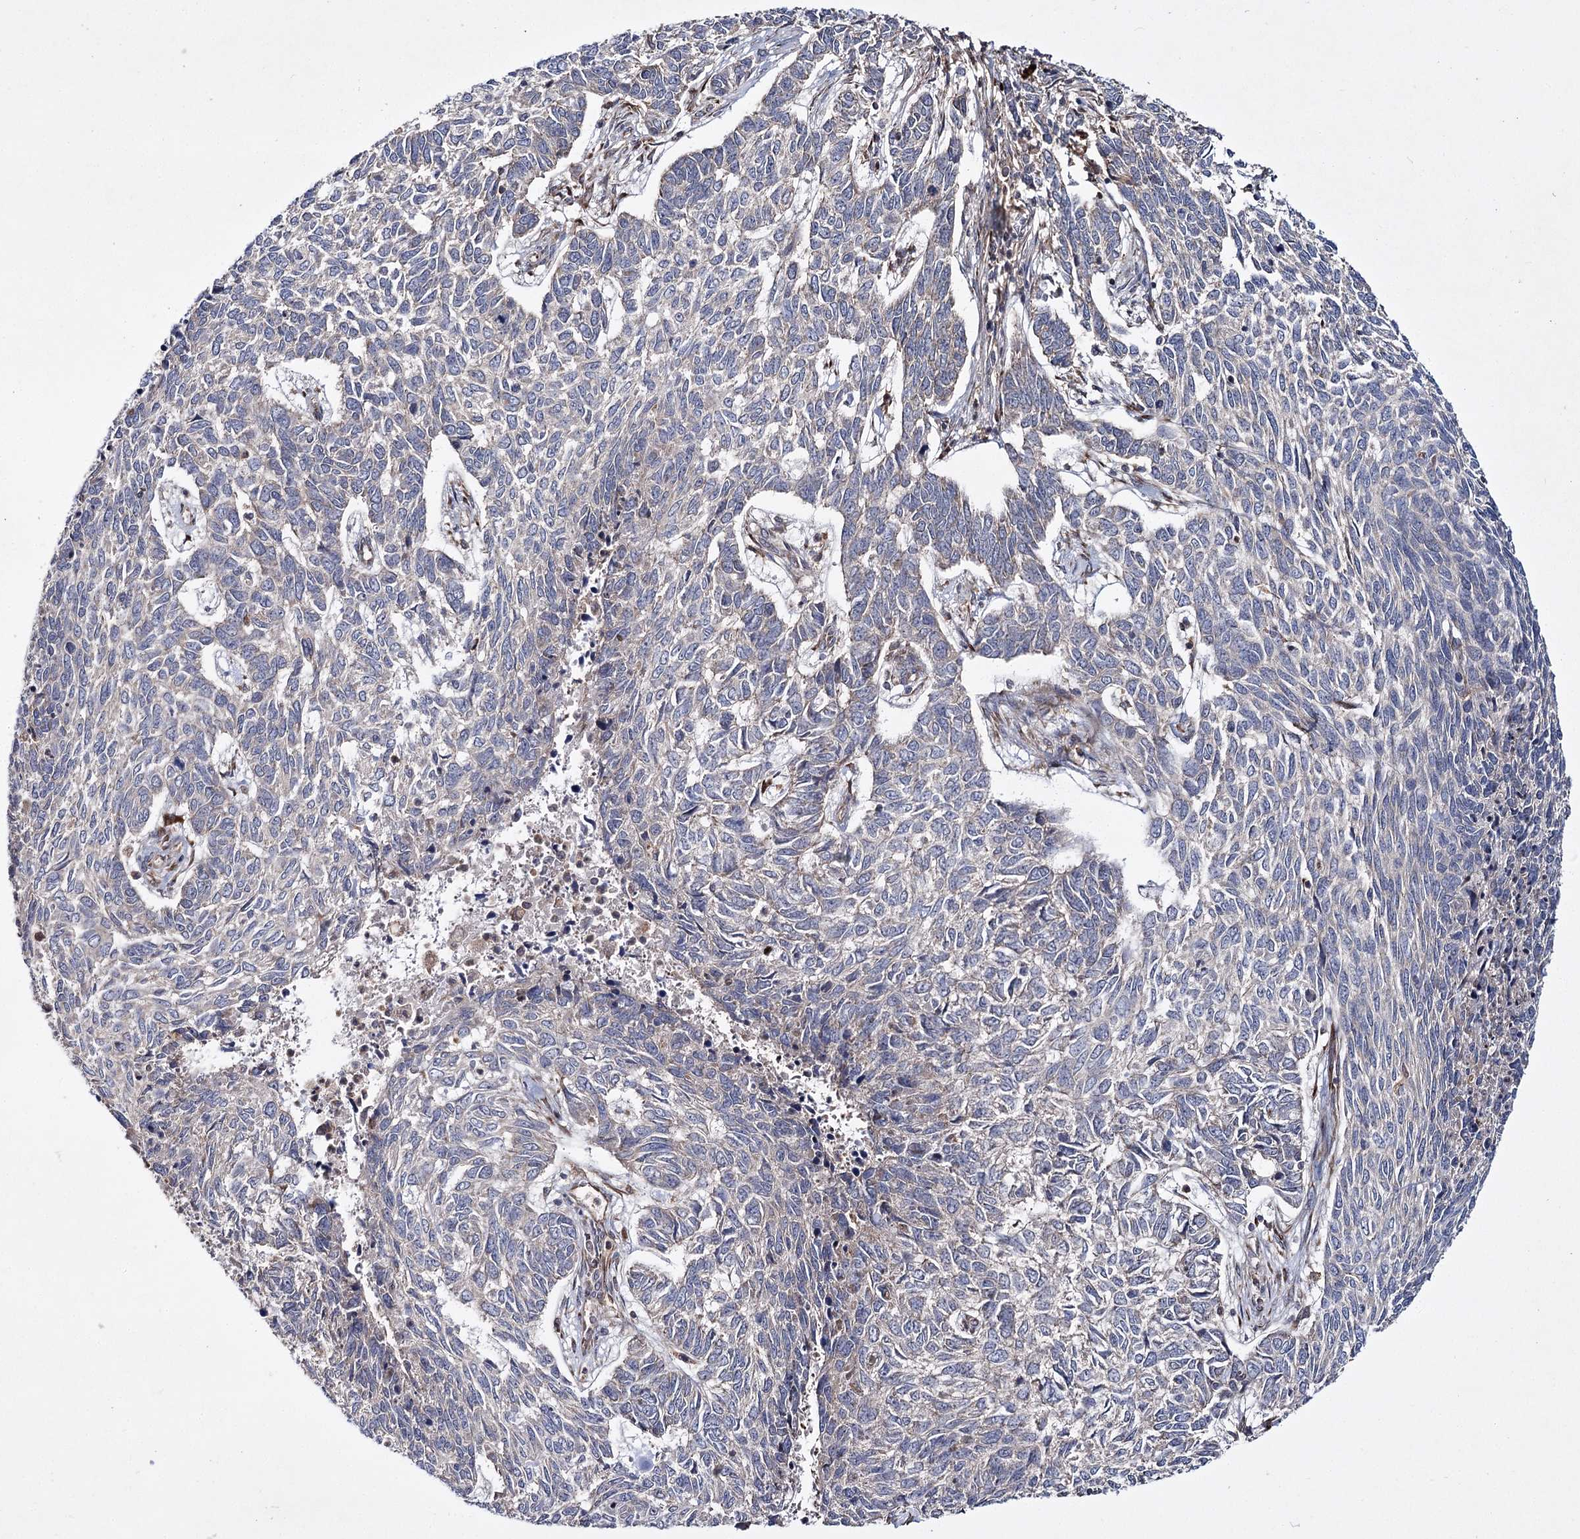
{"staining": {"intensity": "negative", "quantity": "none", "location": "none"}, "tissue": "skin cancer", "cell_type": "Tumor cells", "image_type": "cancer", "snomed": [{"axis": "morphology", "description": "Basal cell carcinoma"}, {"axis": "topography", "description": "Skin"}], "caption": "There is no significant expression in tumor cells of basal cell carcinoma (skin). Nuclei are stained in blue.", "gene": "HECTD2", "patient": {"sex": "female", "age": 65}}